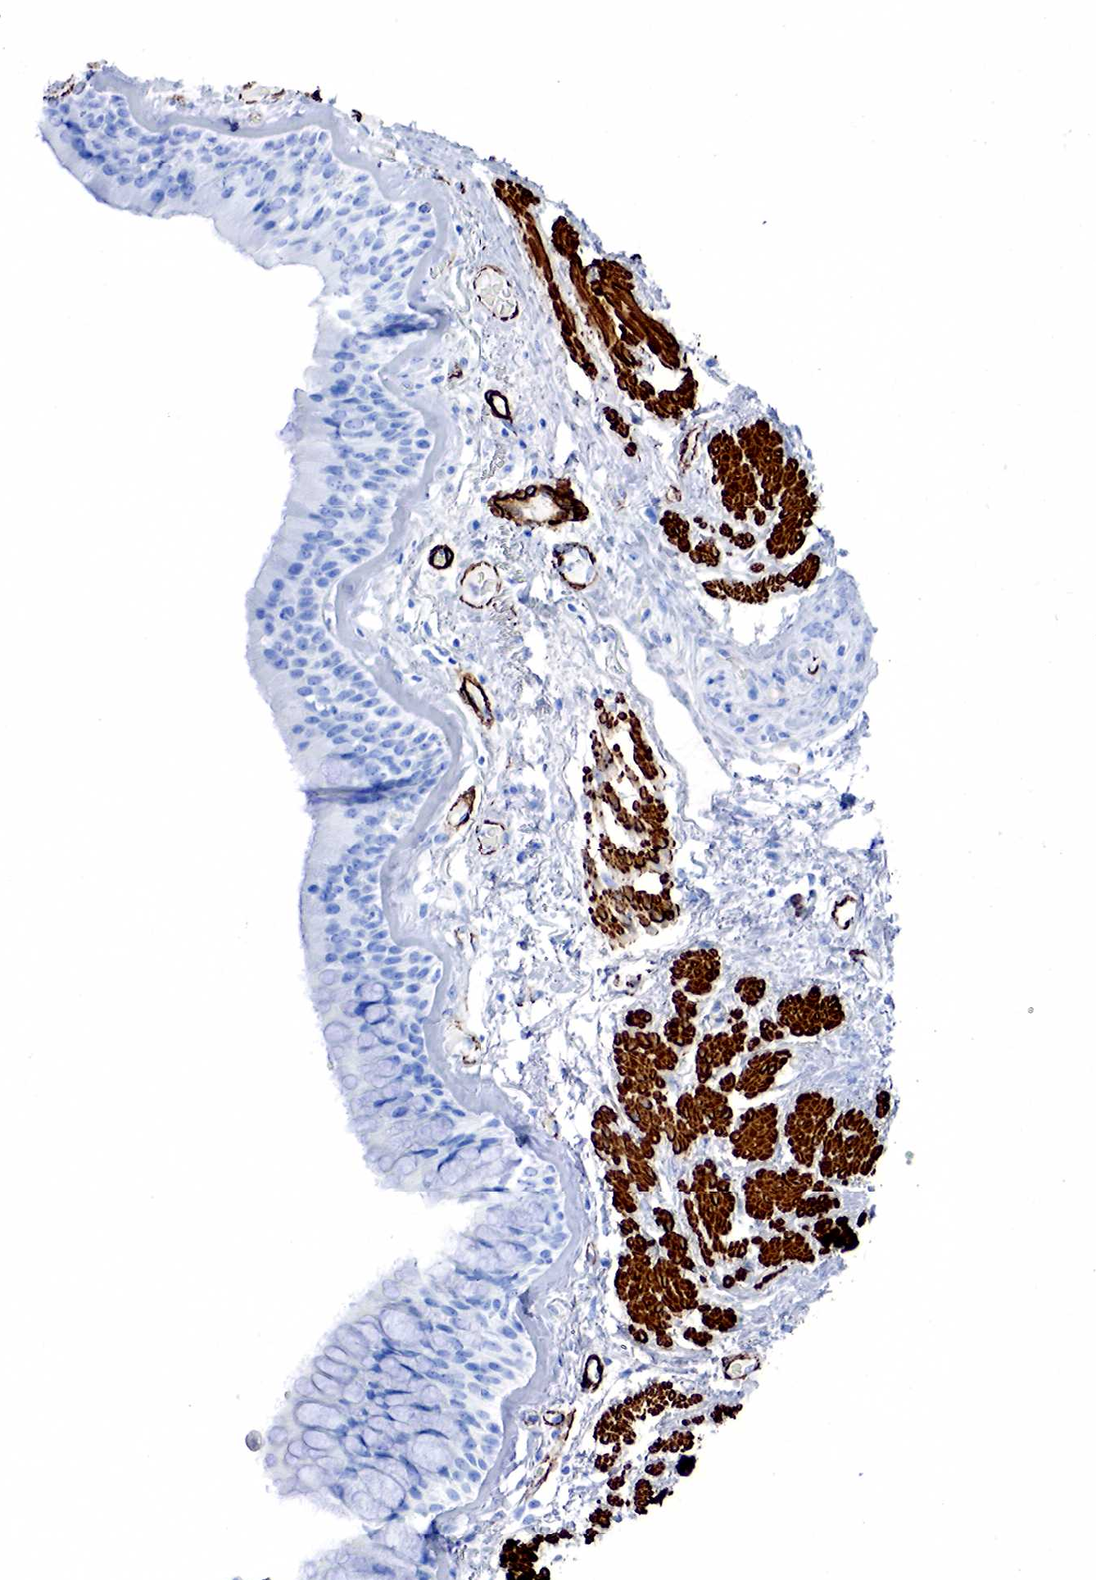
{"staining": {"intensity": "negative", "quantity": "none", "location": "none"}, "tissue": "bronchus", "cell_type": "Respiratory epithelial cells", "image_type": "normal", "snomed": [{"axis": "morphology", "description": "Normal tissue, NOS"}, {"axis": "topography", "description": "Bronchus"}, {"axis": "topography", "description": "Lung"}], "caption": "DAB (3,3'-diaminobenzidine) immunohistochemical staining of unremarkable bronchus shows no significant positivity in respiratory epithelial cells. (Brightfield microscopy of DAB (3,3'-diaminobenzidine) immunohistochemistry (IHC) at high magnification).", "gene": "ACTA1", "patient": {"sex": "female", "age": 57}}